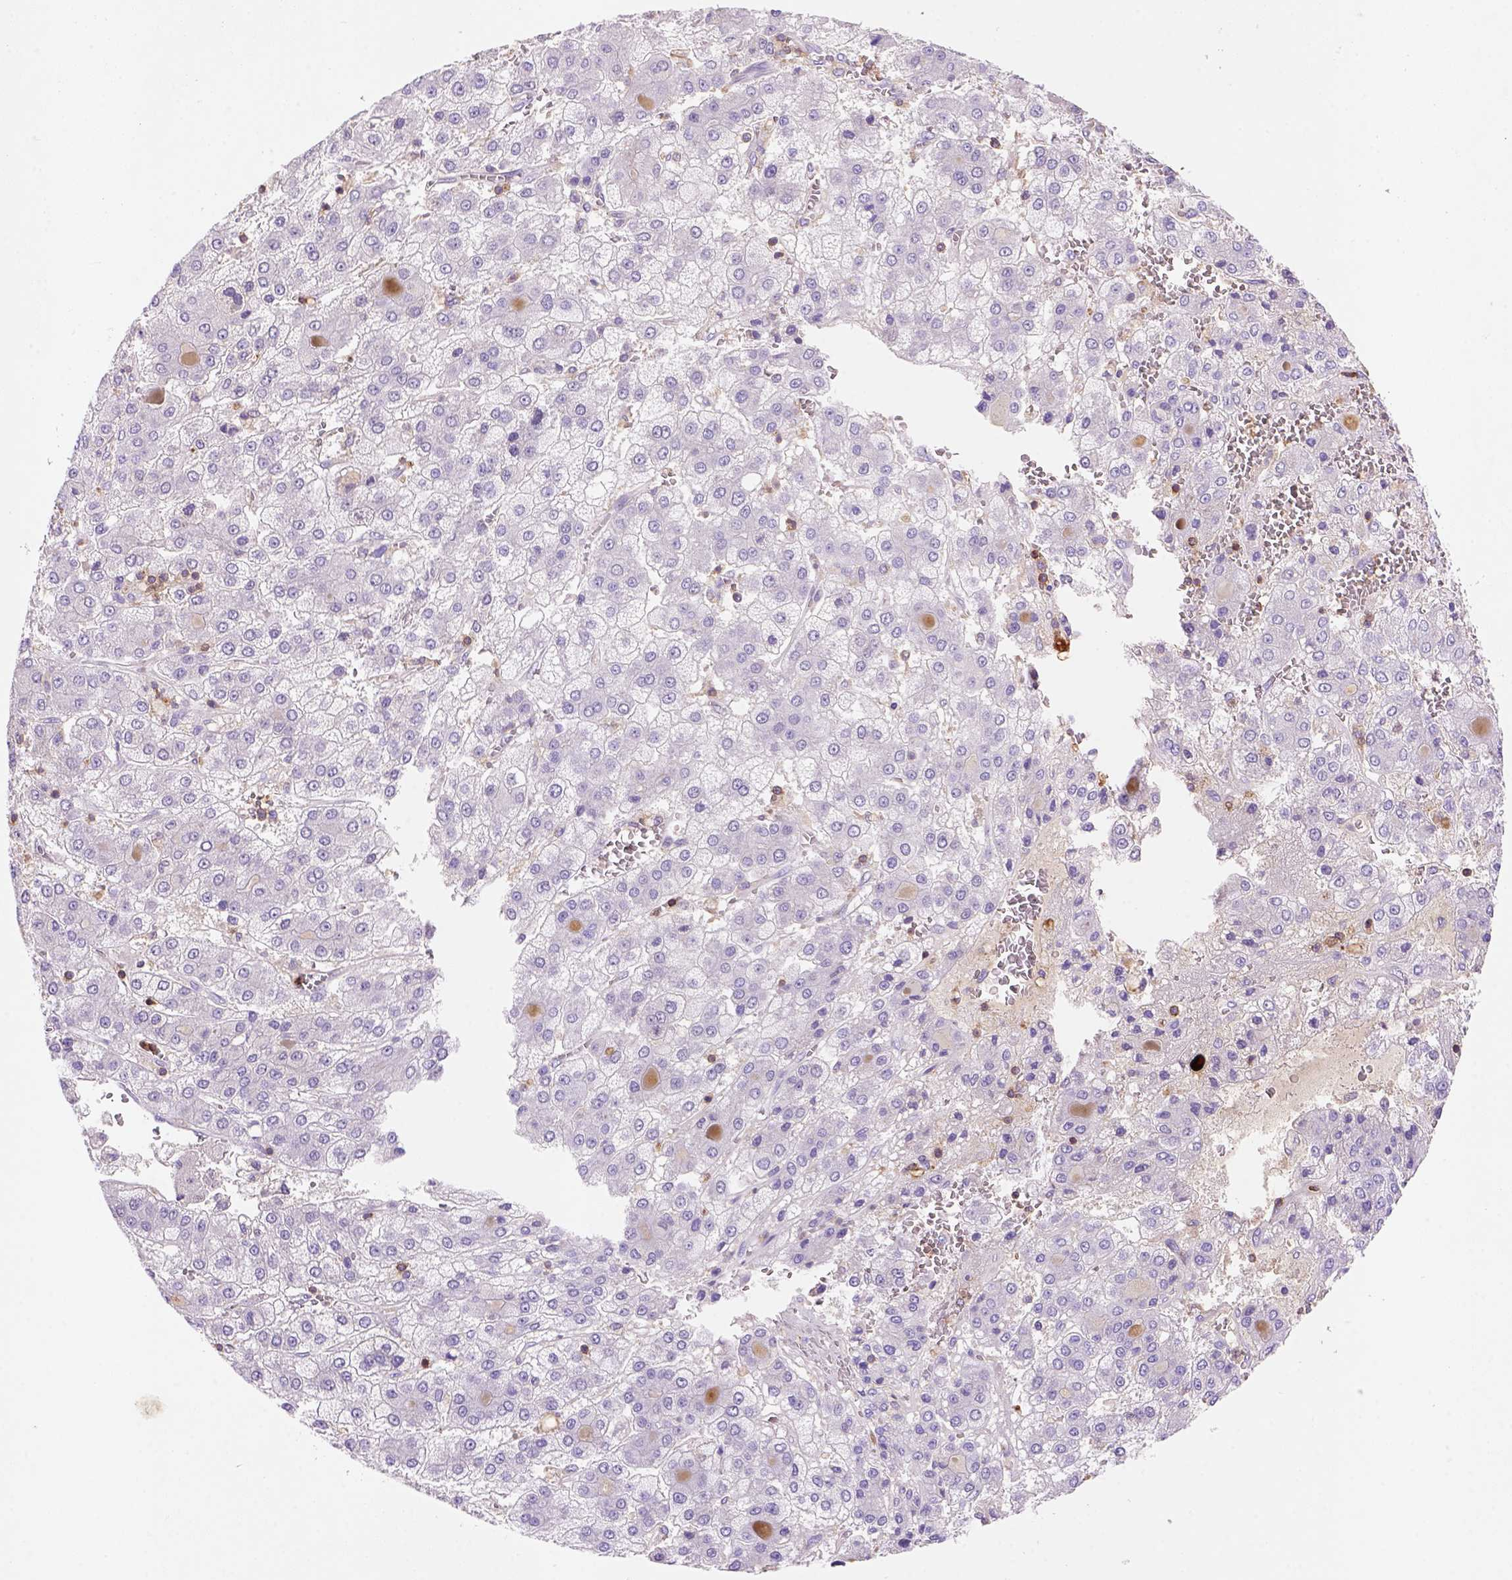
{"staining": {"intensity": "negative", "quantity": "none", "location": "none"}, "tissue": "liver cancer", "cell_type": "Tumor cells", "image_type": "cancer", "snomed": [{"axis": "morphology", "description": "Carcinoma, Hepatocellular, NOS"}, {"axis": "topography", "description": "Liver"}], "caption": "DAB (3,3'-diaminobenzidine) immunohistochemical staining of human liver cancer displays no significant expression in tumor cells.", "gene": "INPP5D", "patient": {"sex": "male", "age": 73}}